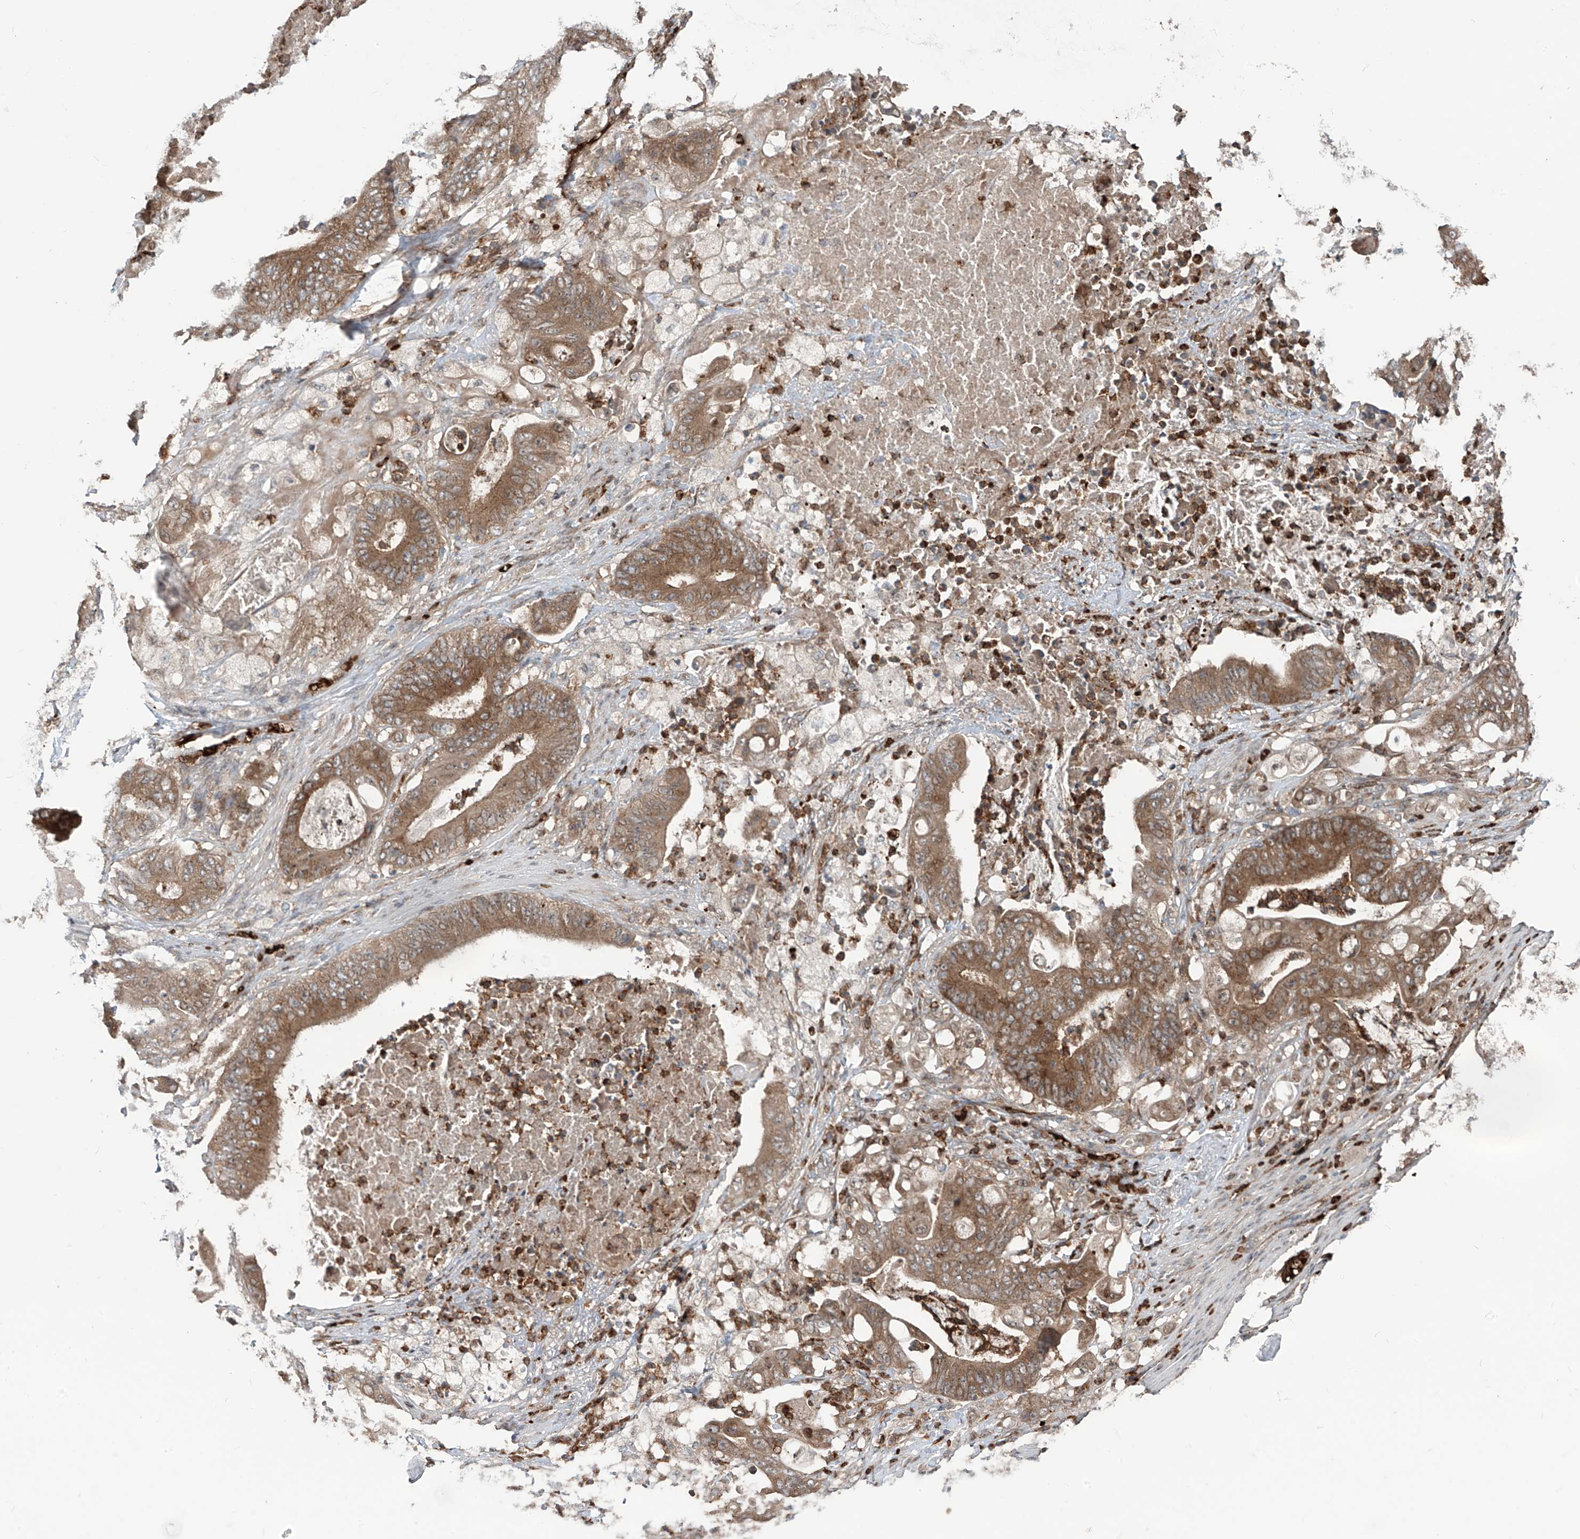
{"staining": {"intensity": "moderate", "quantity": ">75%", "location": "cytoplasmic/membranous"}, "tissue": "stomach cancer", "cell_type": "Tumor cells", "image_type": "cancer", "snomed": [{"axis": "morphology", "description": "Adenocarcinoma, NOS"}, {"axis": "topography", "description": "Stomach"}], "caption": "Stomach adenocarcinoma tissue shows moderate cytoplasmic/membranous staining in about >75% of tumor cells, visualized by immunohistochemistry.", "gene": "ZDHHC9", "patient": {"sex": "female", "age": 73}}